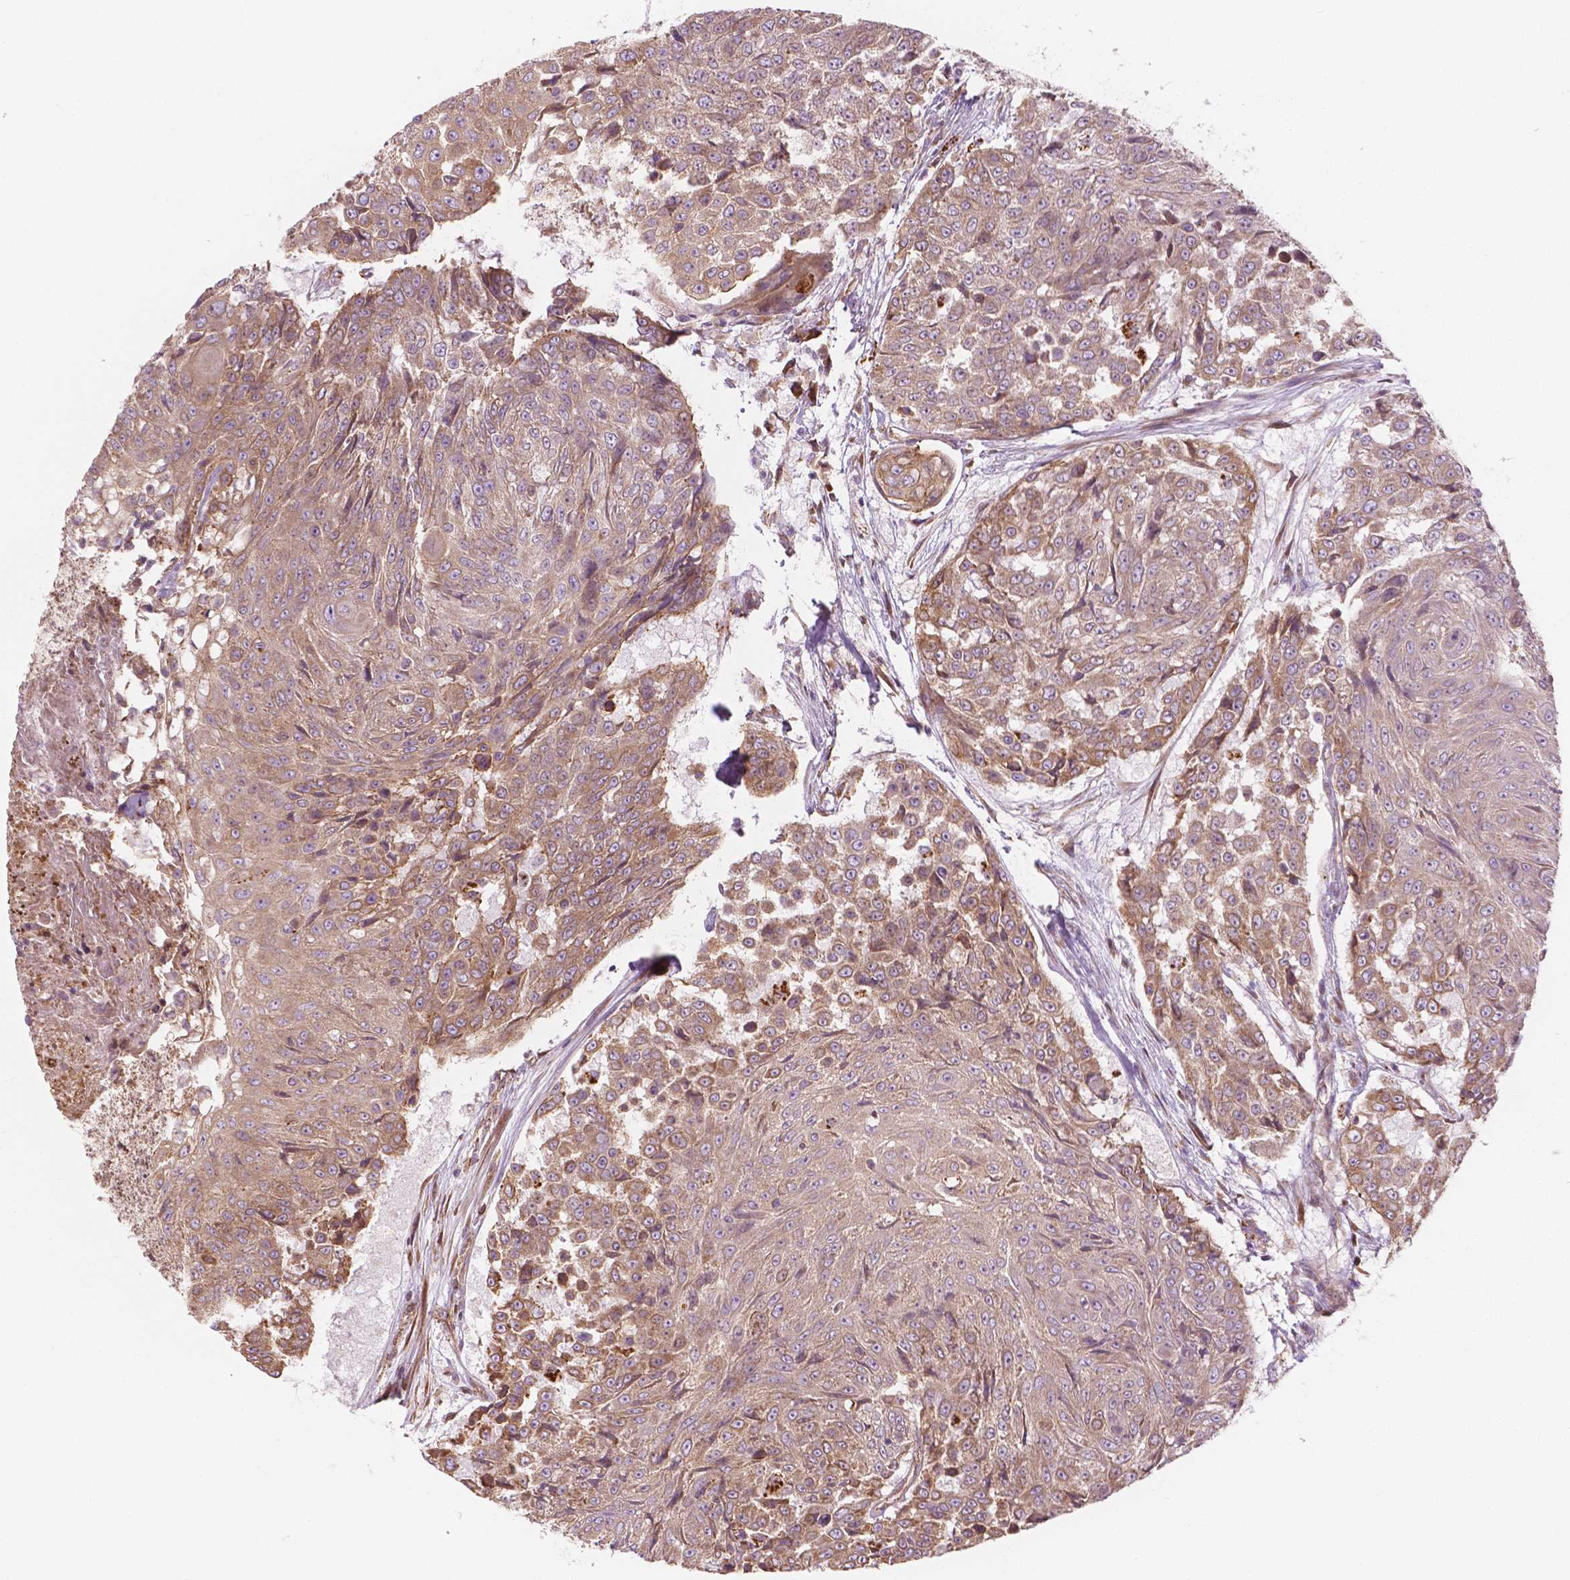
{"staining": {"intensity": "moderate", "quantity": "25%-75%", "location": "cytoplasmic/membranous"}, "tissue": "urothelial cancer", "cell_type": "Tumor cells", "image_type": "cancer", "snomed": [{"axis": "morphology", "description": "Urothelial carcinoma, High grade"}, {"axis": "topography", "description": "Urinary bladder"}], "caption": "This micrograph demonstrates IHC staining of urothelial cancer, with medium moderate cytoplasmic/membranous positivity in approximately 25%-75% of tumor cells.", "gene": "SURF4", "patient": {"sex": "female", "age": 63}}